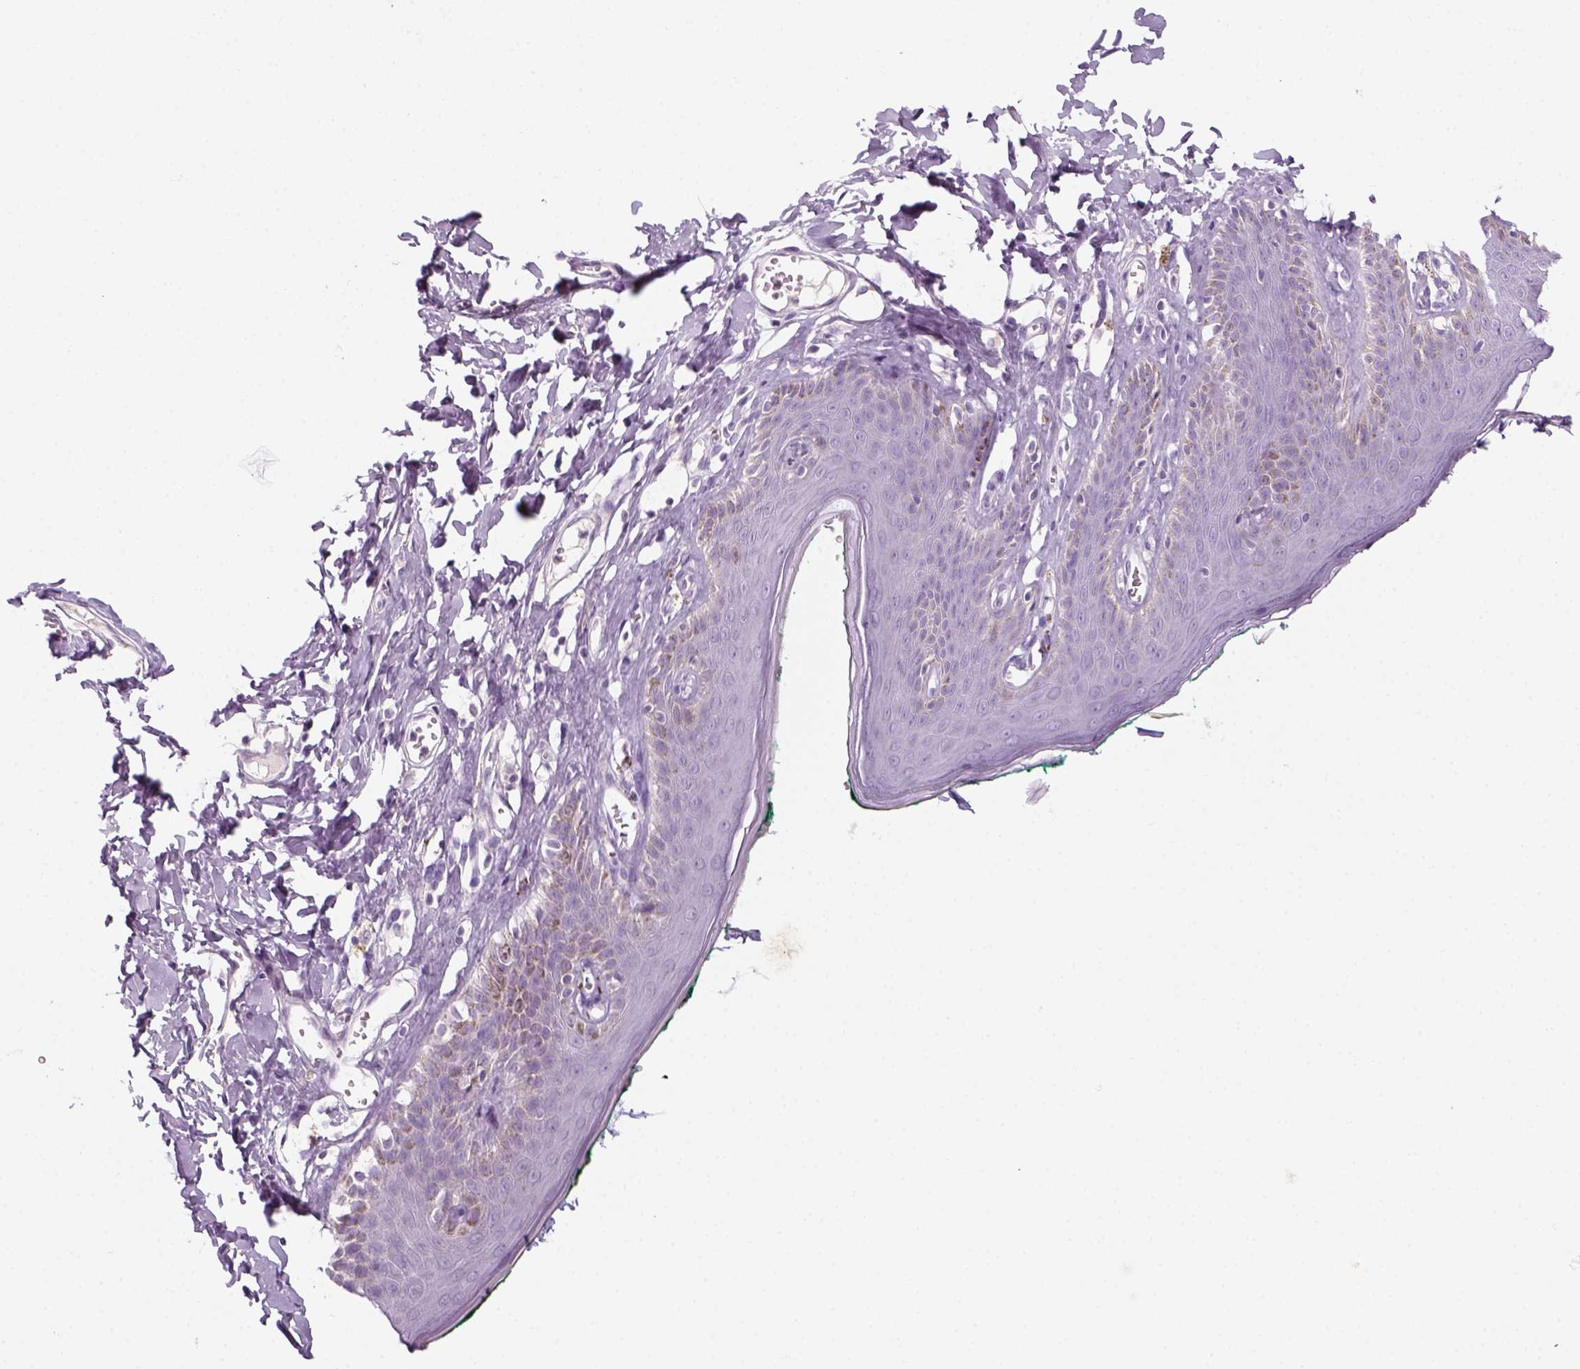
{"staining": {"intensity": "negative", "quantity": "none", "location": "none"}, "tissue": "skin", "cell_type": "Epidermal cells", "image_type": "normal", "snomed": [{"axis": "morphology", "description": "Normal tissue, NOS"}, {"axis": "topography", "description": "Vulva"}, {"axis": "topography", "description": "Peripheral nerve tissue"}], "caption": "Epidermal cells are negative for protein expression in normal human skin. (Brightfield microscopy of DAB (3,3'-diaminobenzidine) IHC at high magnification).", "gene": "KRT25", "patient": {"sex": "female", "age": 66}}